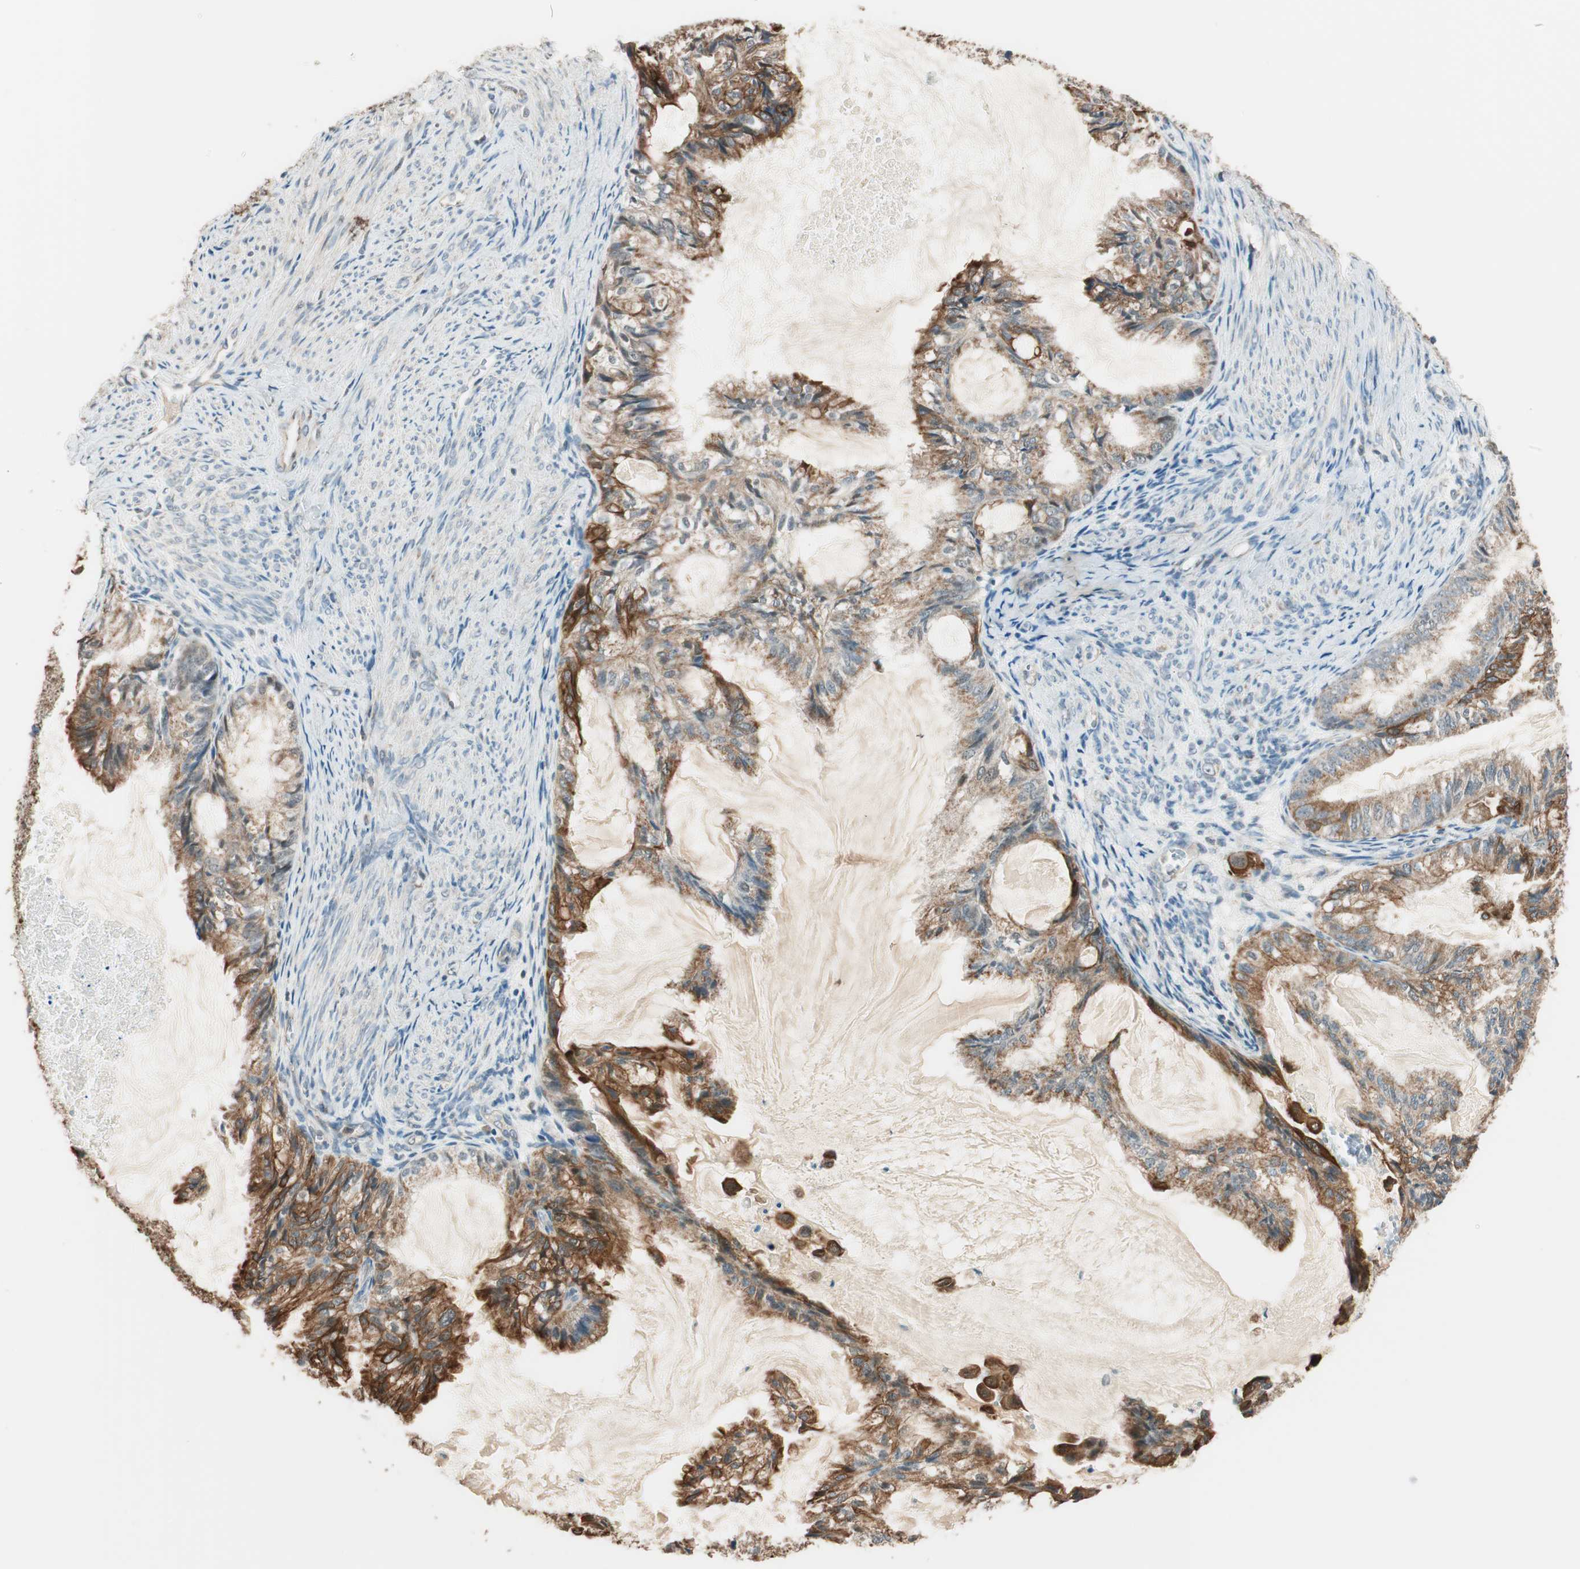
{"staining": {"intensity": "strong", "quantity": ">75%", "location": "cytoplasmic/membranous"}, "tissue": "cervical cancer", "cell_type": "Tumor cells", "image_type": "cancer", "snomed": [{"axis": "morphology", "description": "Normal tissue, NOS"}, {"axis": "morphology", "description": "Adenocarcinoma, NOS"}, {"axis": "topography", "description": "Cervix"}, {"axis": "topography", "description": "Endometrium"}], "caption": "A brown stain highlights strong cytoplasmic/membranous staining of a protein in cervical adenocarcinoma tumor cells.", "gene": "TRIM21", "patient": {"sex": "female", "age": 86}}